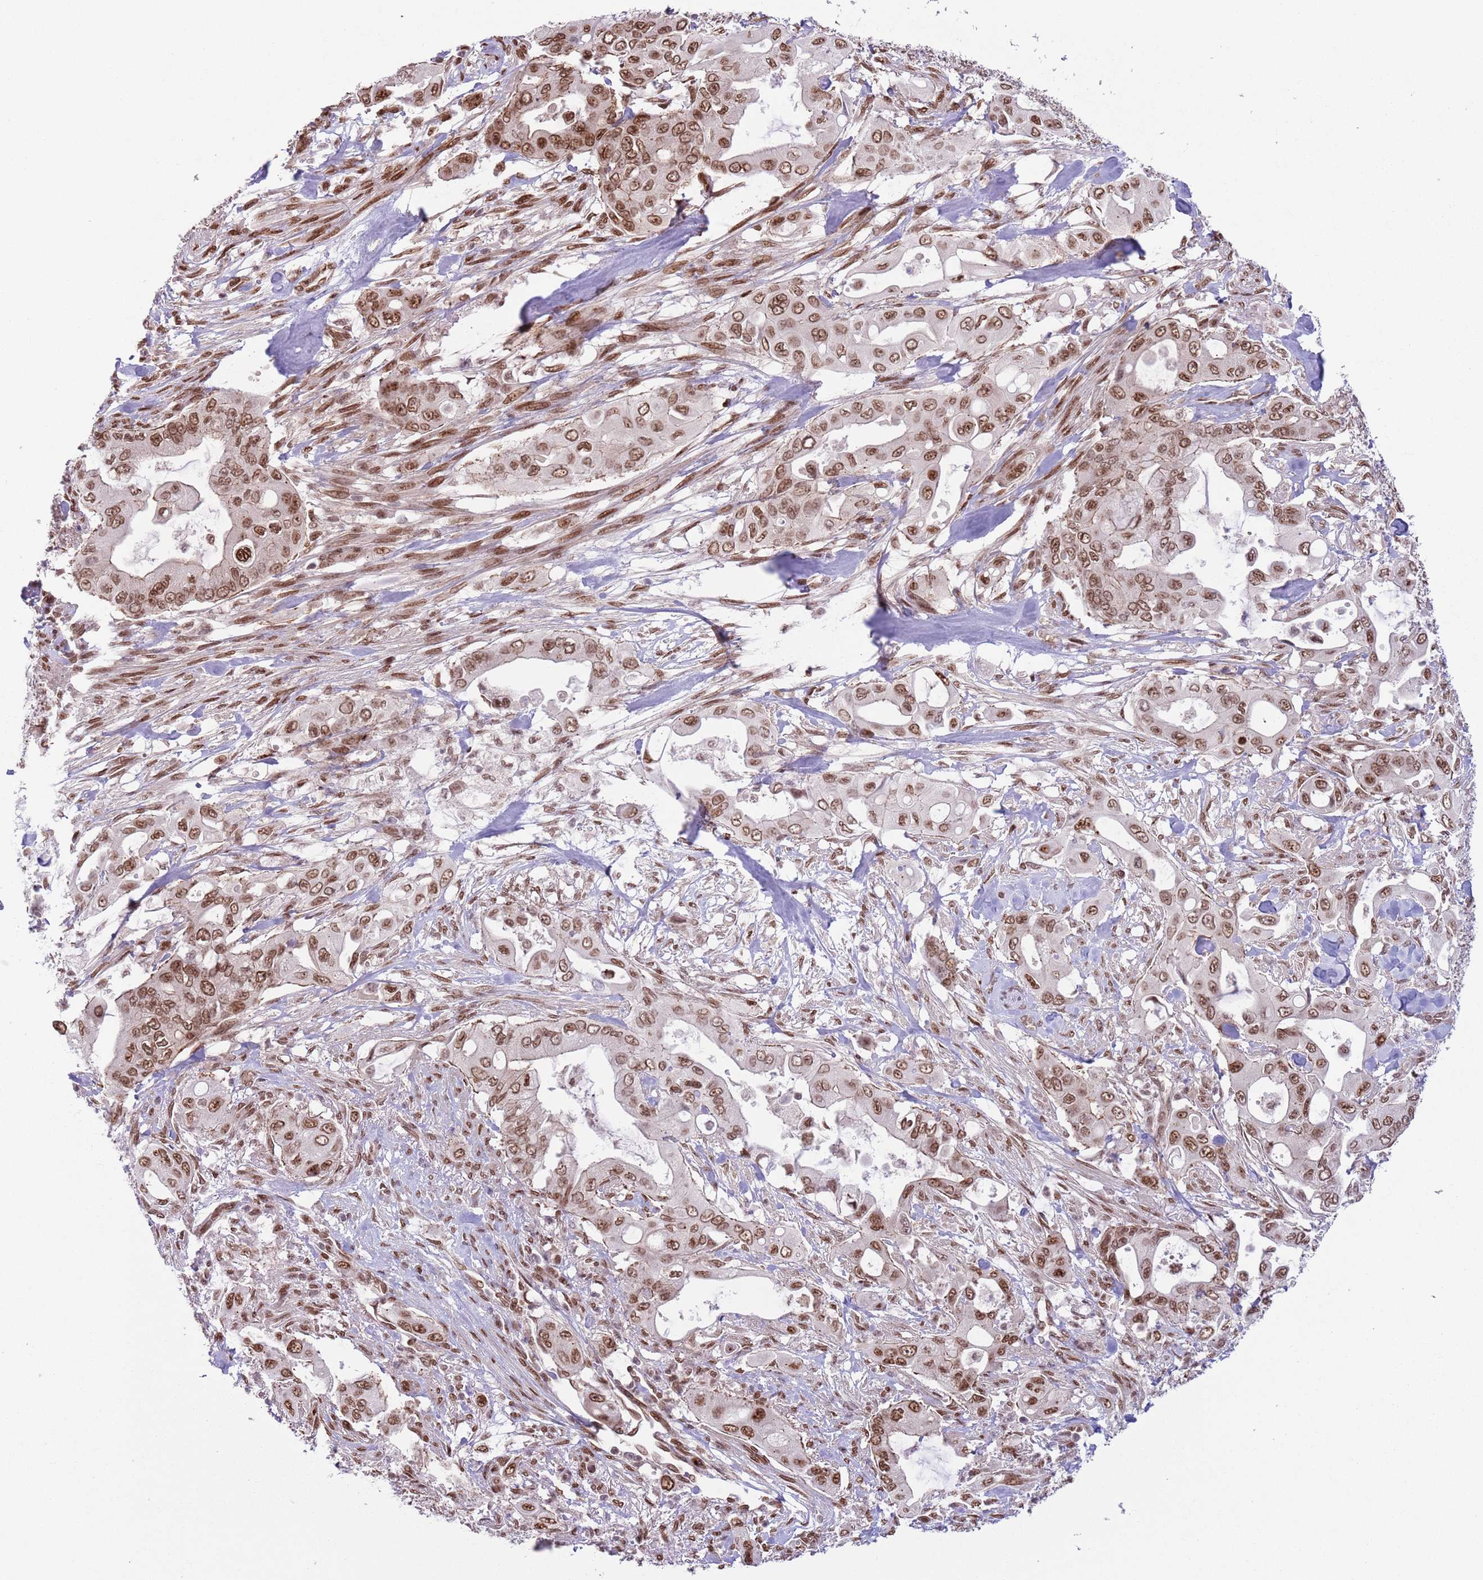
{"staining": {"intensity": "moderate", "quantity": ">75%", "location": "nuclear"}, "tissue": "pancreatic cancer", "cell_type": "Tumor cells", "image_type": "cancer", "snomed": [{"axis": "morphology", "description": "Adenocarcinoma, NOS"}, {"axis": "topography", "description": "Pancreas"}], "caption": "Protein analysis of pancreatic cancer (adenocarcinoma) tissue demonstrates moderate nuclear staining in about >75% of tumor cells.", "gene": "SIPA1L3", "patient": {"sex": "male", "age": 57}}